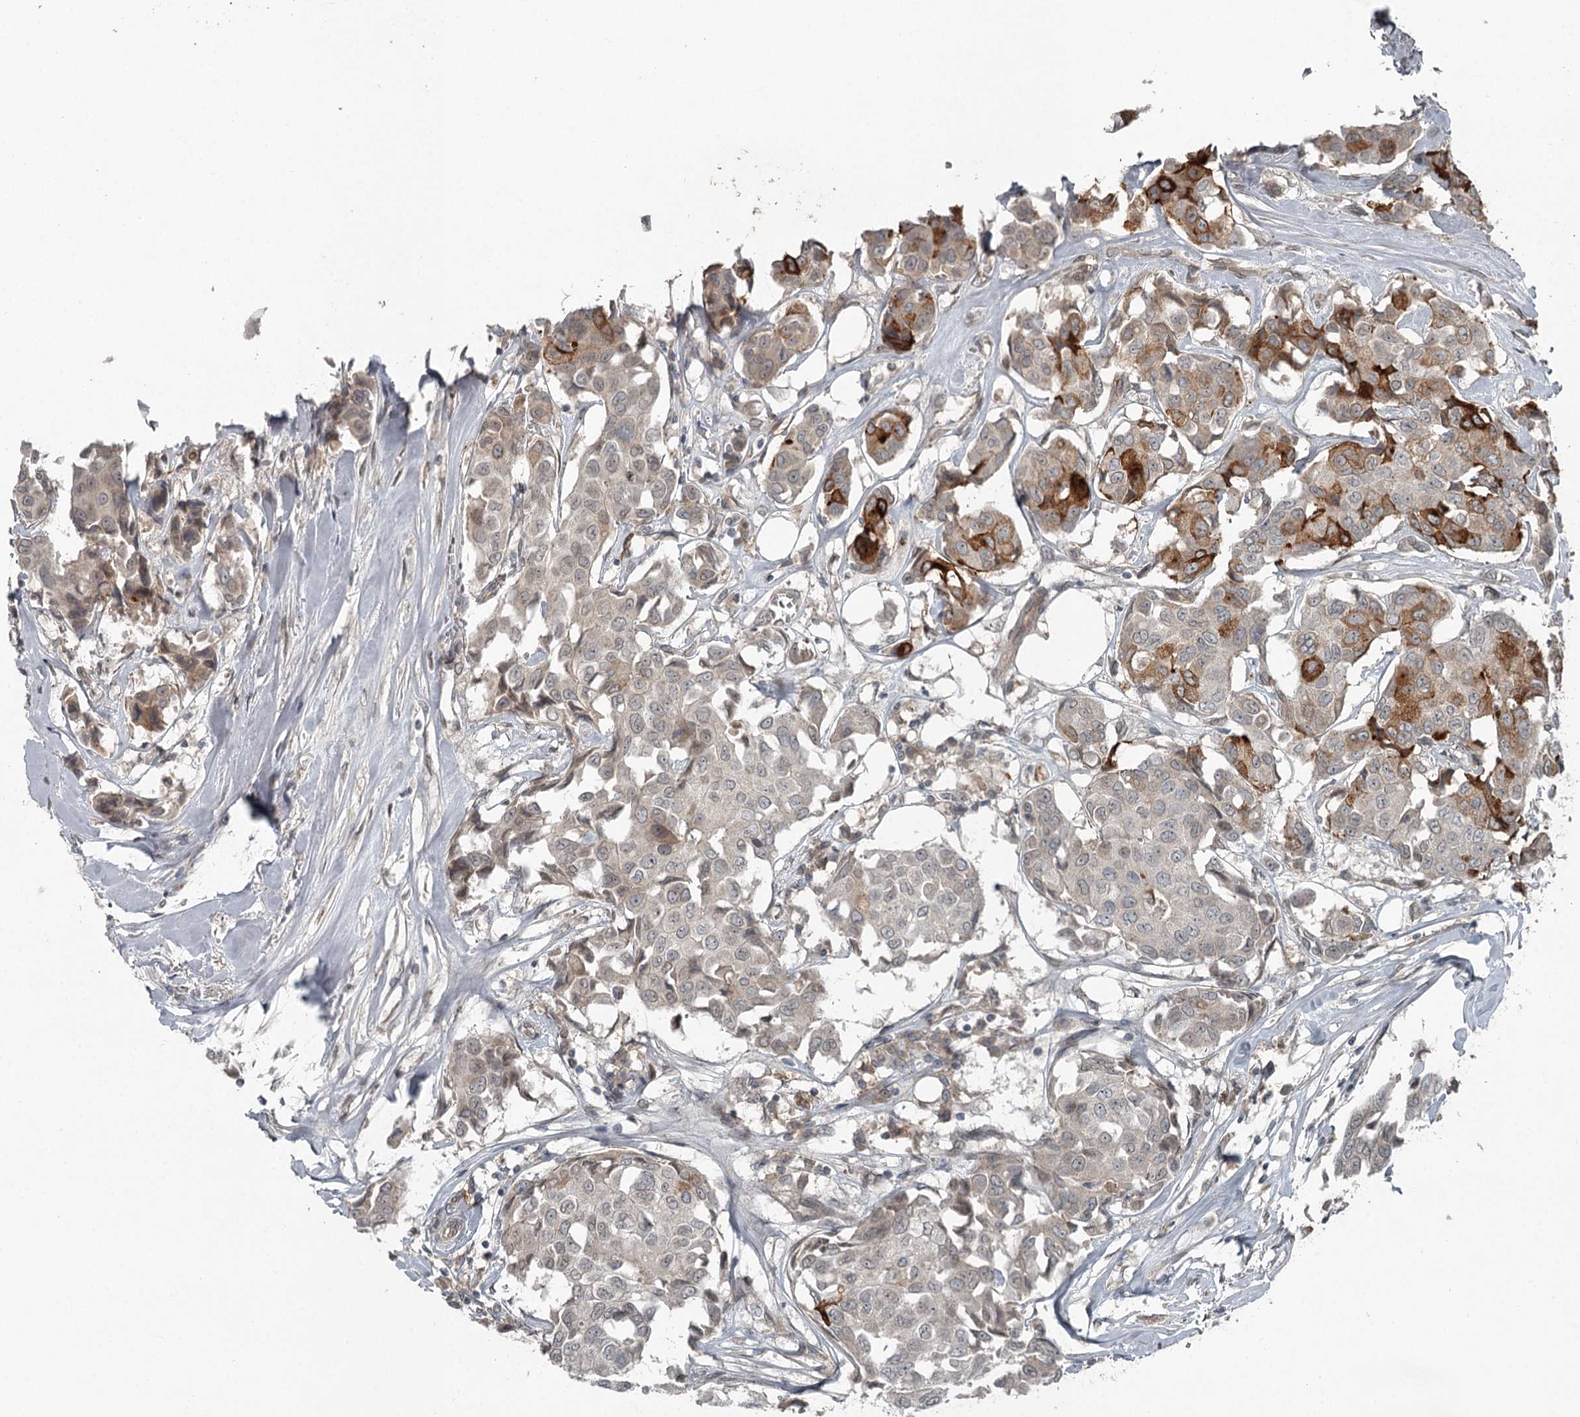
{"staining": {"intensity": "moderate", "quantity": "<25%", "location": "cytoplasmic/membranous"}, "tissue": "breast cancer", "cell_type": "Tumor cells", "image_type": "cancer", "snomed": [{"axis": "morphology", "description": "Duct carcinoma"}, {"axis": "topography", "description": "Breast"}], "caption": "Invasive ductal carcinoma (breast) stained for a protein (brown) displays moderate cytoplasmic/membranous positive positivity in about <25% of tumor cells.", "gene": "SLC39A8", "patient": {"sex": "female", "age": 80}}